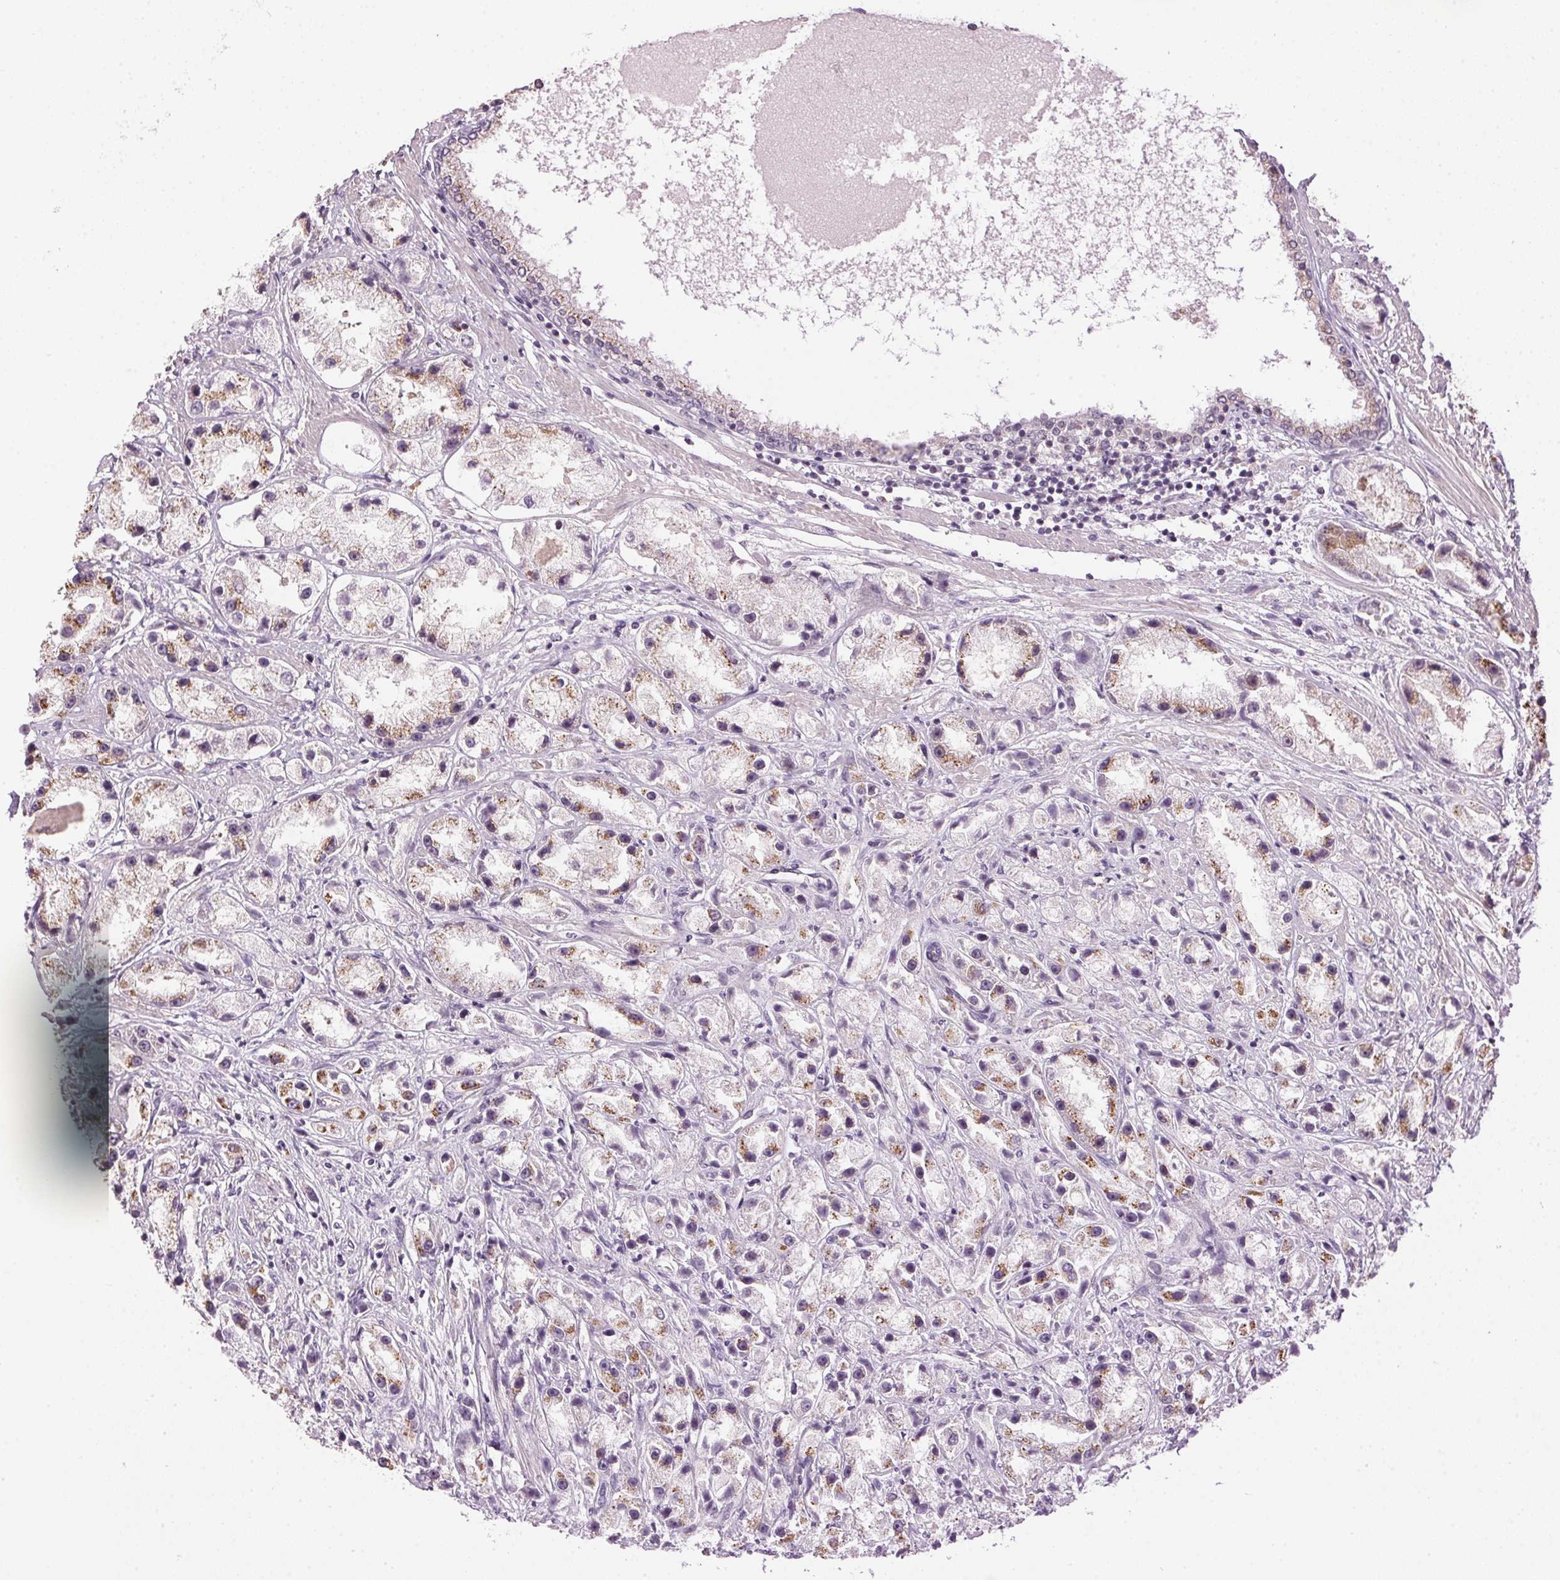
{"staining": {"intensity": "moderate", "quantity": "25%-75%", "location": "cytoplasmic/membranous"}, "tissue": "prostate cancer", "cell_type": "Tumor cells", "image_type": "cancer", "snomed": [{"axis": "morphology", "description": "Adenocarcinoma, High grade"}, {"axis": "topography", "description": "Prostate"}], "caption": "High-power microscopy captured an immunohistochemistry micrograph of prostate adenocarcinoma (high-grade), revealing moderate cytoplasmic/membranous positivity in about 25%-75% of tumor cells. The protein is shown in brown color, while the nuclei are stained blue.", "gene": "GOLPH3", "patient": {"sex": "male", "age": 67}}